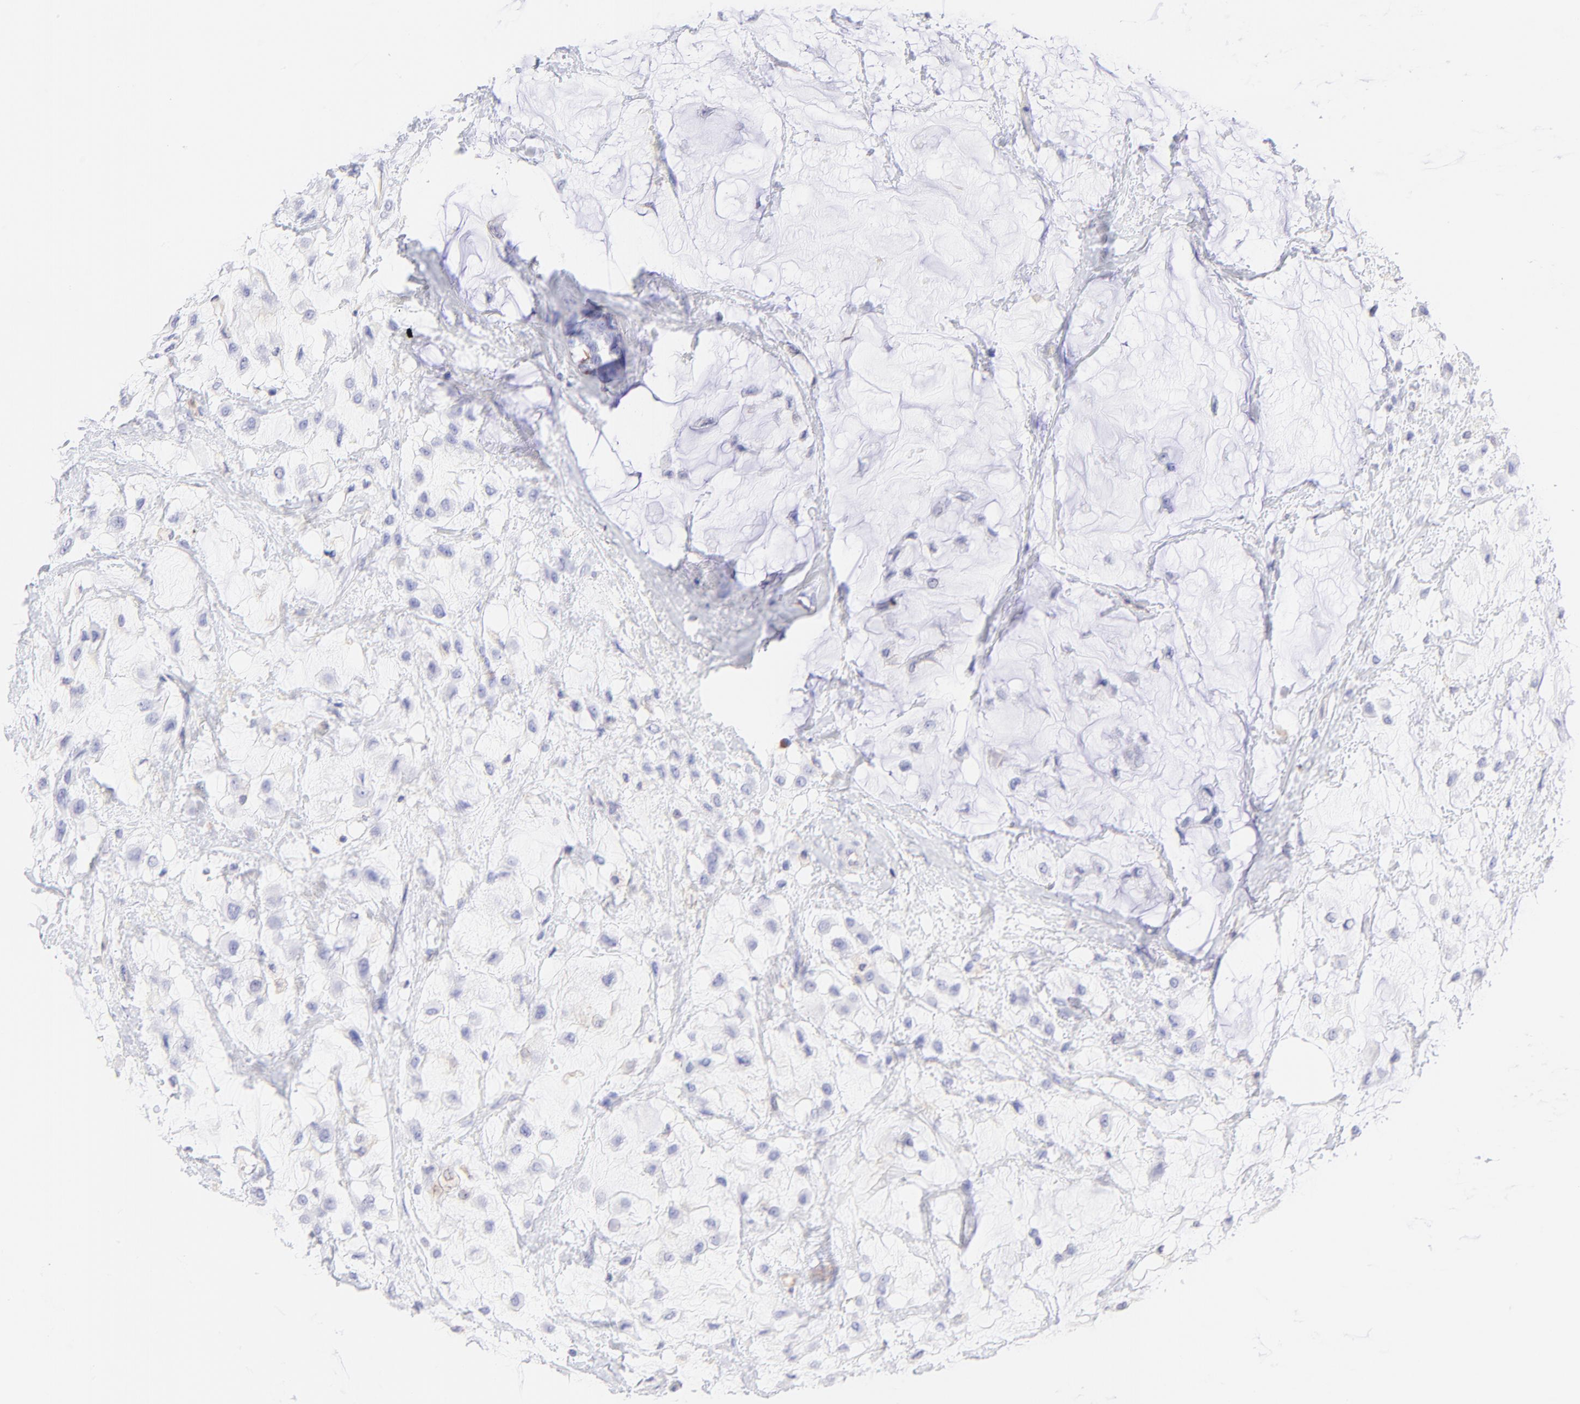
{"staining": {"intensity": "negative", "quantity": "none", "location": "none"}, "tissue": "breast cancer", "cell_type": "Tumor cells", "image_type": "cancer", "snomed": [{"axis": "morphology", "description": "Lobular carcinoma"}, {"axis": "topography", "description": "Breast"}], "caption": "IHC image of breast cancer (lobular carcinoma) stained for a protein (brown), which displays no positivity in tumor cells. (Brightfield microscopy of DAB immunohistochemistry at high magnification).", "gene": "IRAG2", "patient": {"sex": "female", "age": 85}}